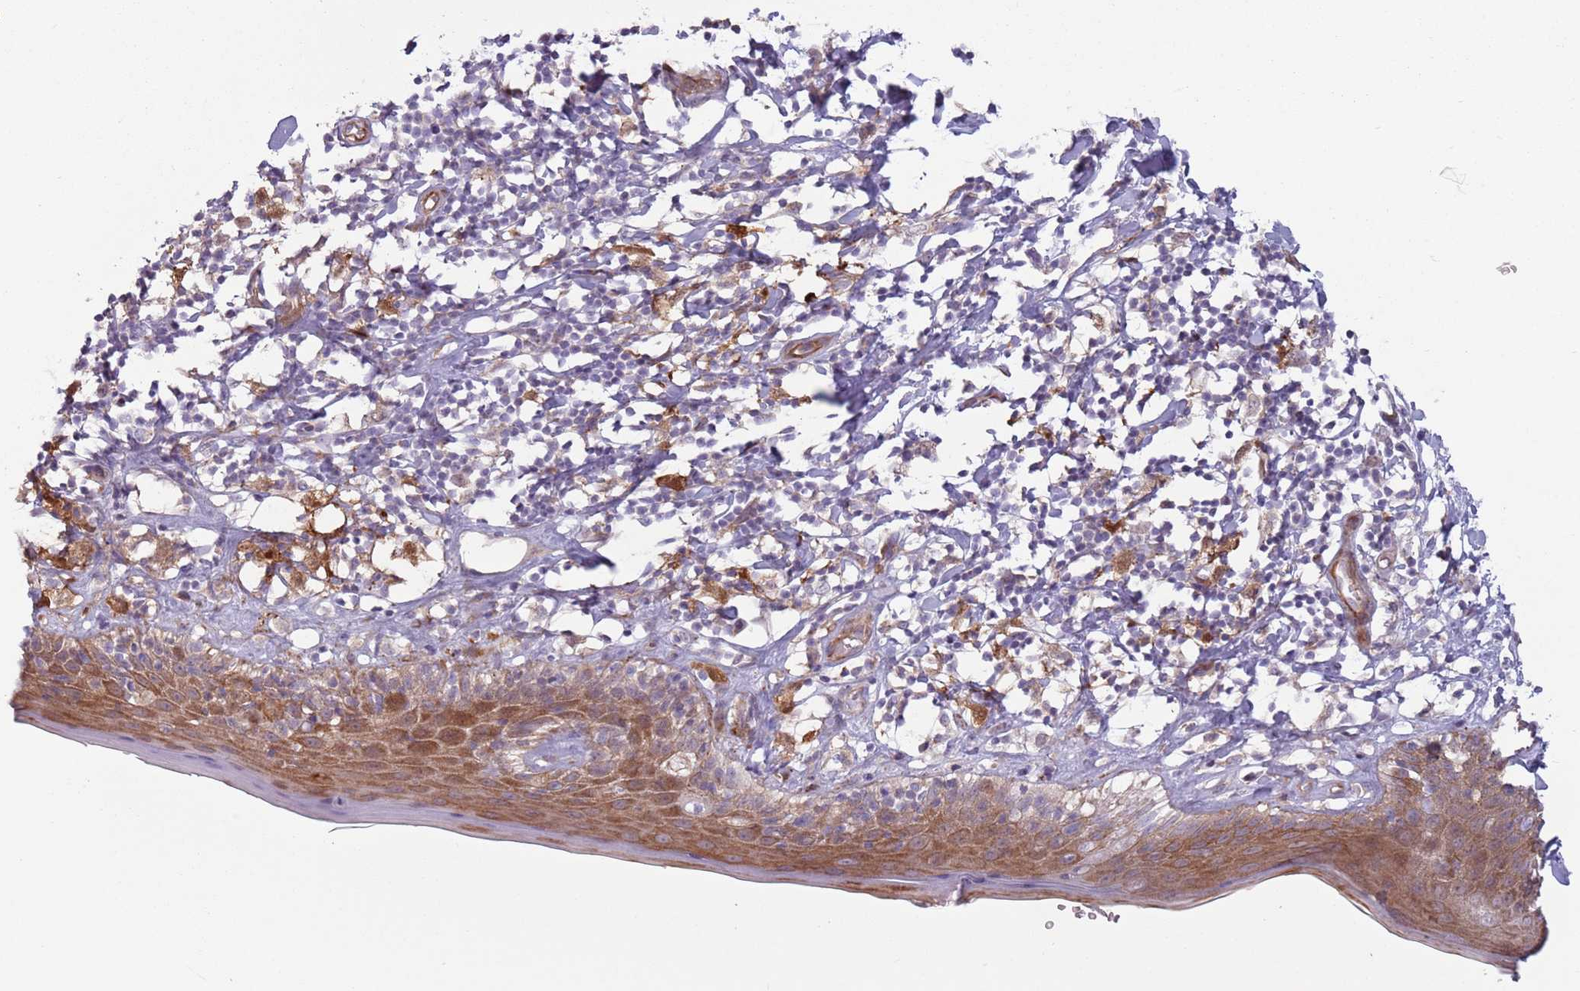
{"staining": {"intensity": "moderate", "quantity": "25%-75%", "location": "cytoplasmic/membranous"}, "tissue": "skin", "cell_type": "Epidermal cells", "image_type": "normal", "snomed": [{"axis": "morphology", "description": "Normal tissue, NOS"}, {"axis": "topography", "description": "Adipose tissue"}, {"axis": "topography", "description": "Vascular tissue"}, {"axis": "topography", "description": "Vulva"}, {"axis": "topography", "description": "Peripheral nerve tissue"}], "caption": "This micrograph reveals IHC staining of benign skin, with medium moderate cytoplasmic/membranous positivity in about 25%-75% of epidermal cells.", "gene": "CCDC150", "patient": {"sex": "female", "age": 86}}